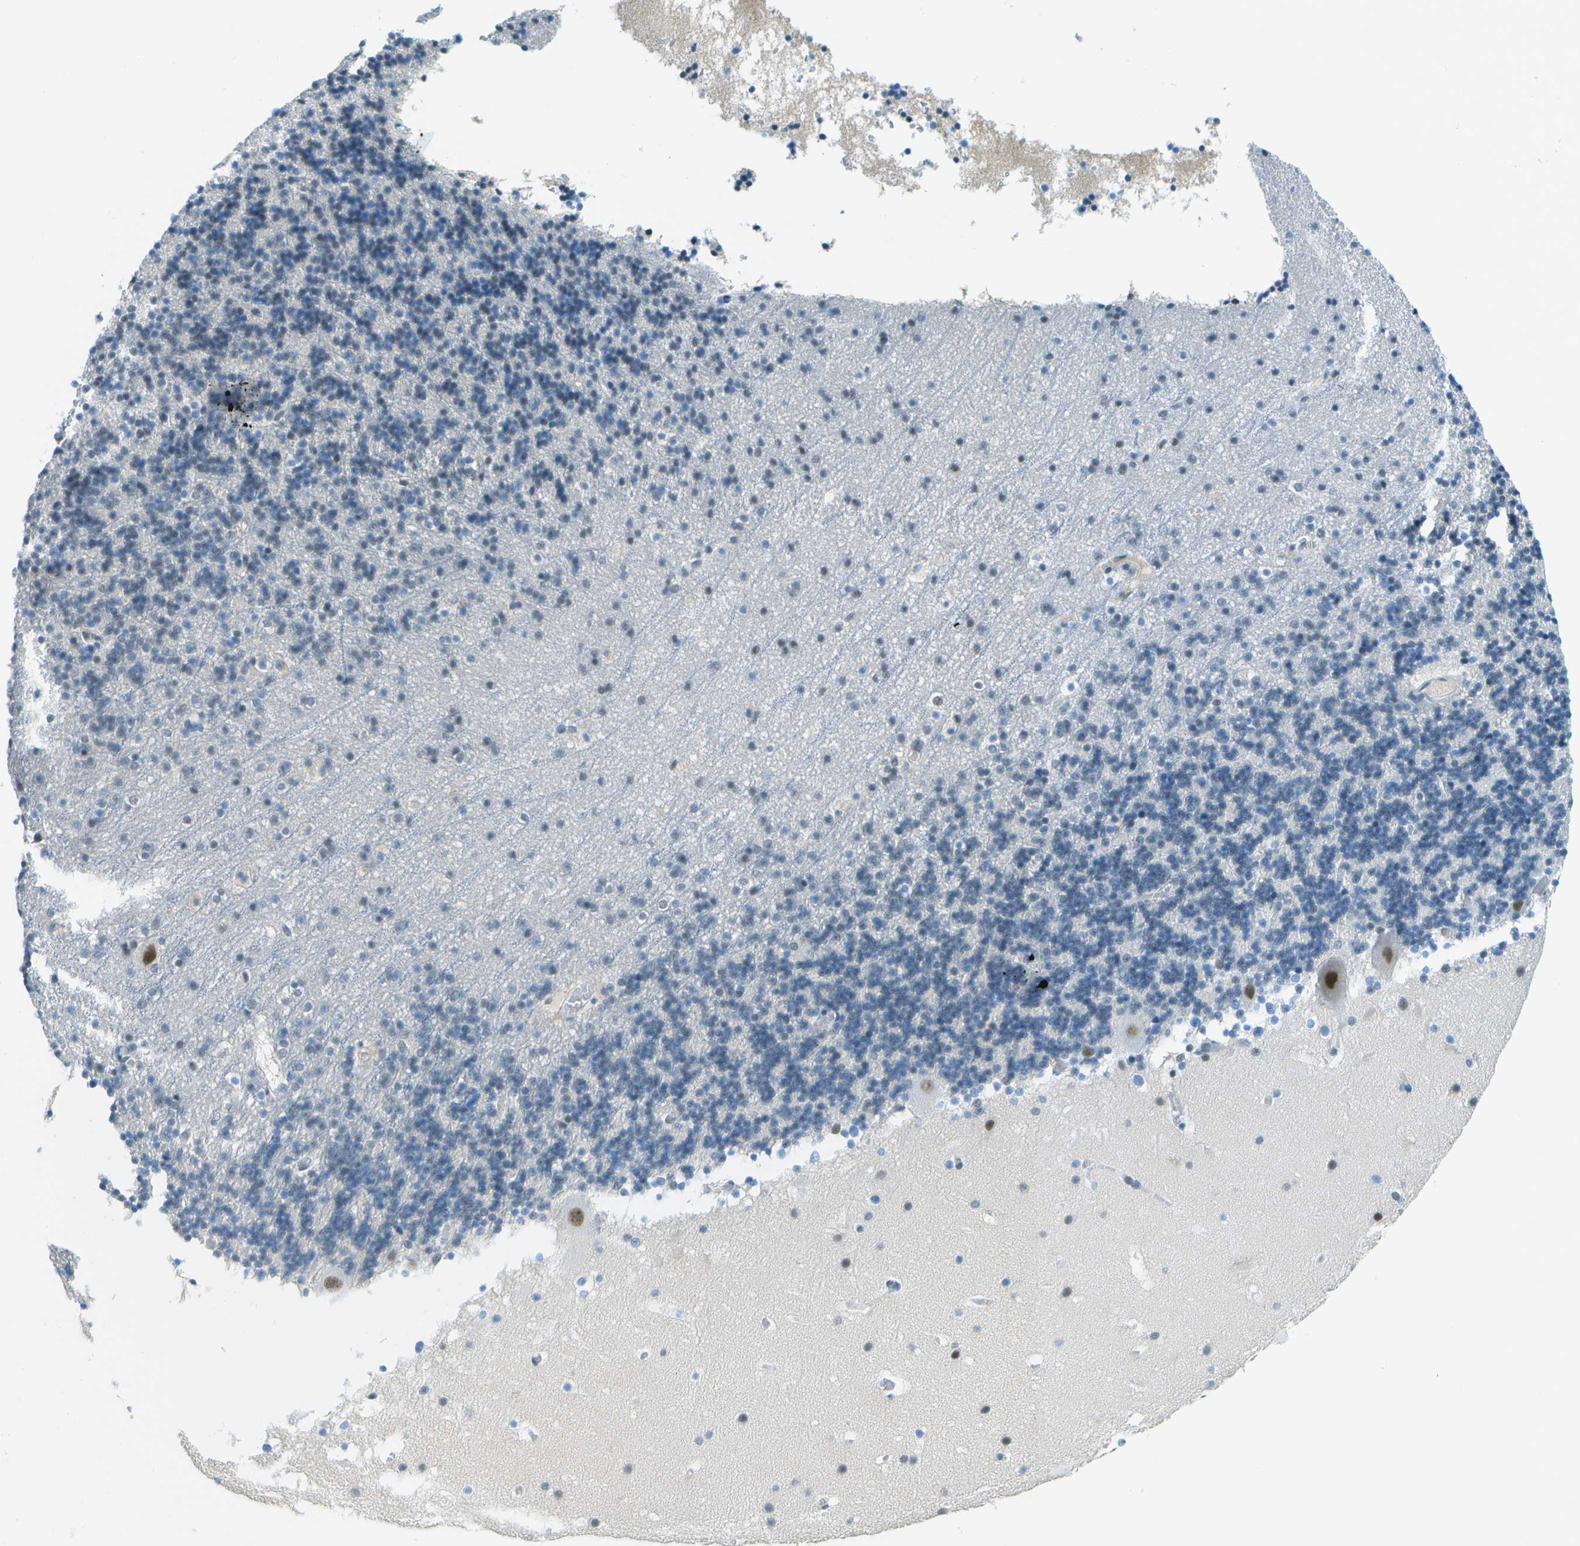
{"staining": {"intensity": "negative", "quantity": "none", "location": "none"}, "tissue": "cerebellum", "cell_type": "Cells in granular layer", "image_type": "normal", "snomed": [{"axis": "morphology", "description": "Normal tissue, NOS"}, {"axis": "topography", "description": "Cerebellum"}], "caption": "Image shows no protein positivity in cells in granular layer of benign cerebellum.", "gene": "NEK11", "patient": {"sex": "male", "age": 45}}